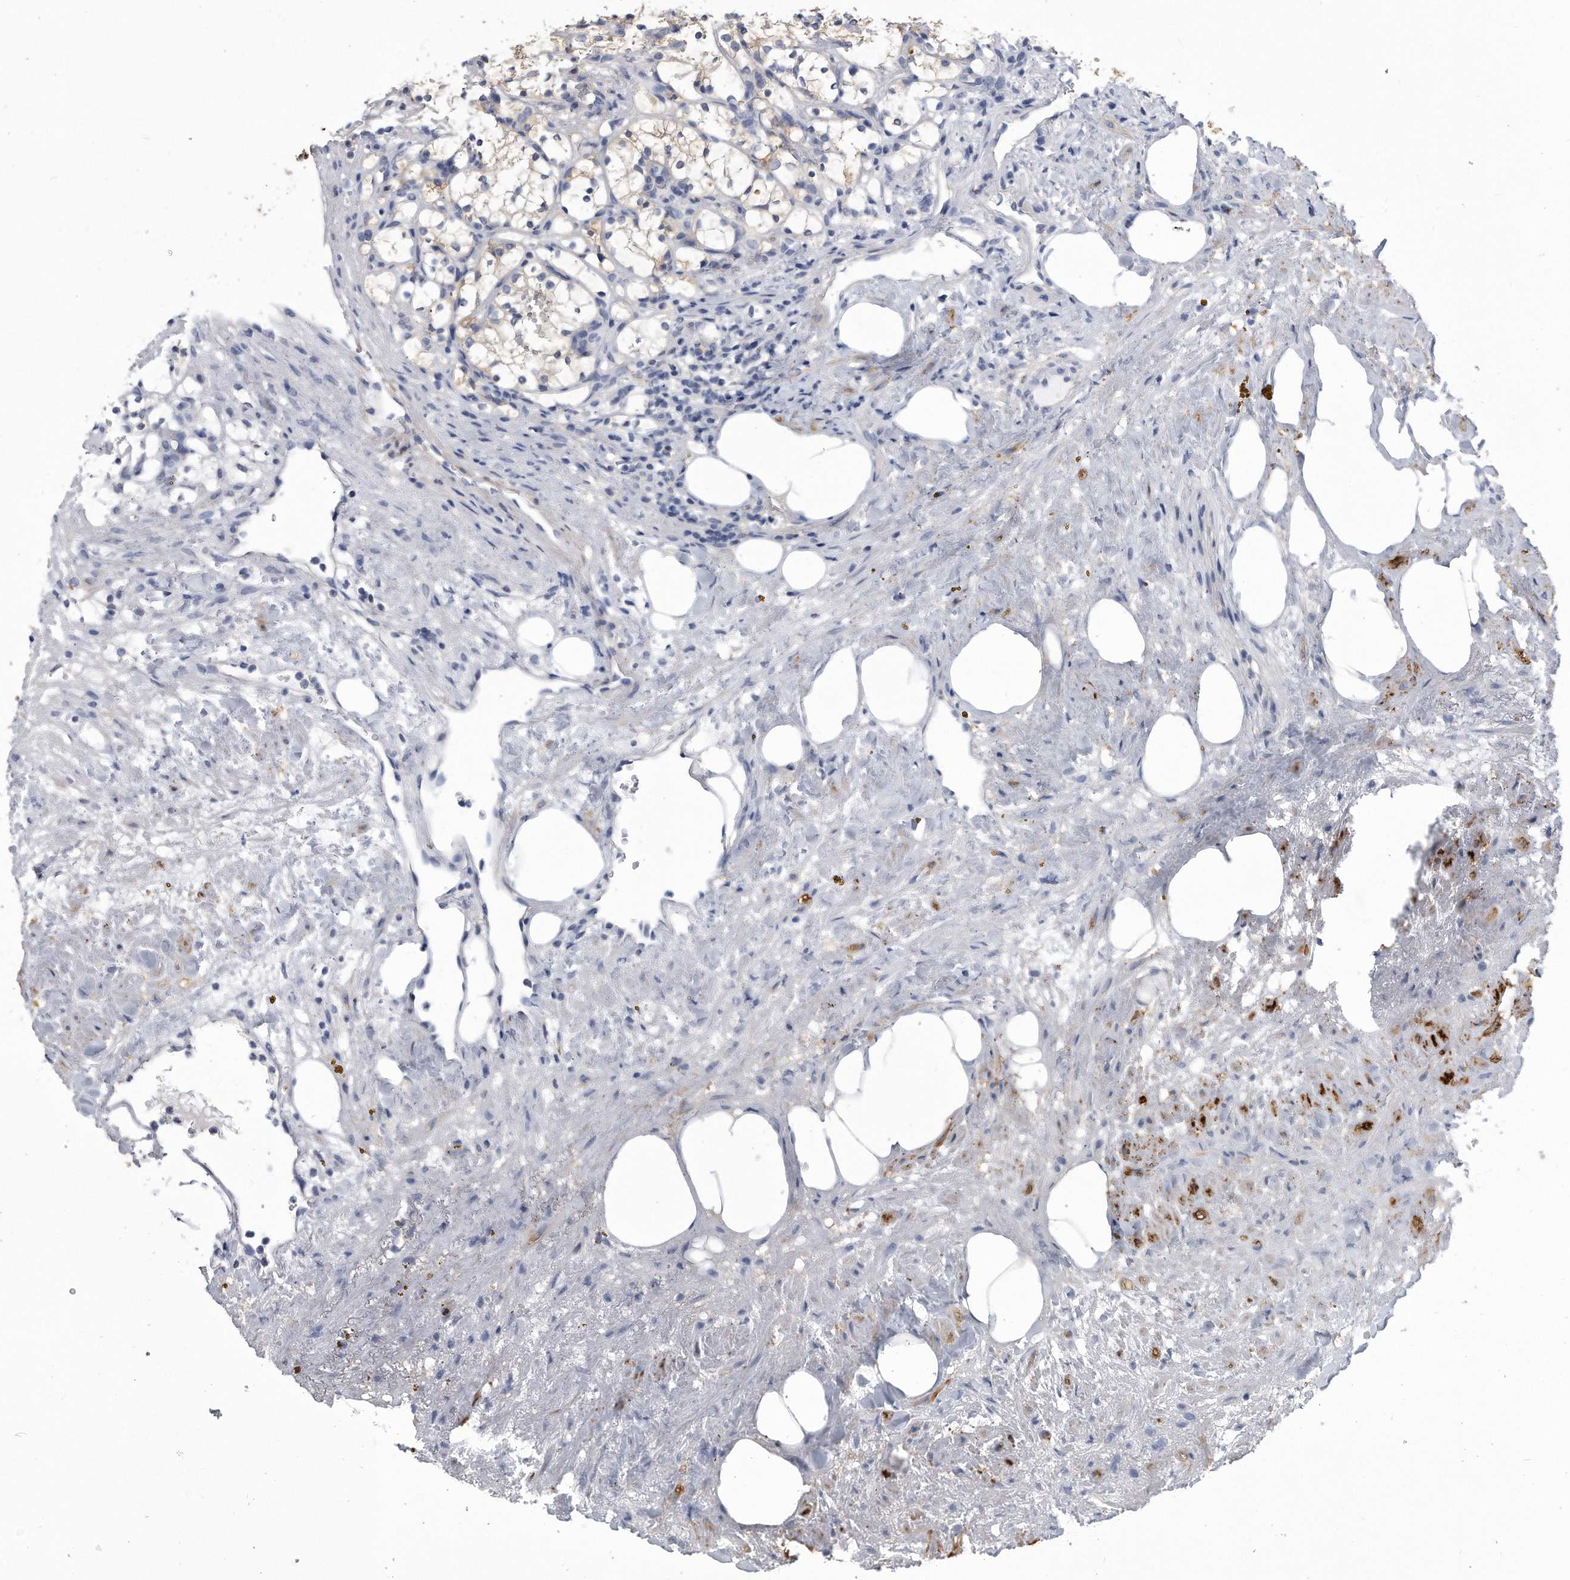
{"staining": {"intensity": "weak", "quantity": "<25%", "location": "cytoplasmic/membranous"}, "tissue": "renal cancer", "cell_type": "Tumor cells", "image_type": "cancer", "snomed": [{"axis": "morphology", "description": "Adenocarcinoma, NOS"}, {"axis": "topography", "description": "Kidney"}], "caption": "Renal cancer was stained to show a protein in brown. There is no significant staining in tumor cells. (DAB immunohistochemistry (IHC), high magnification).", "gene": "PYGB", "patient": {"sex": "female", "age": 69}}